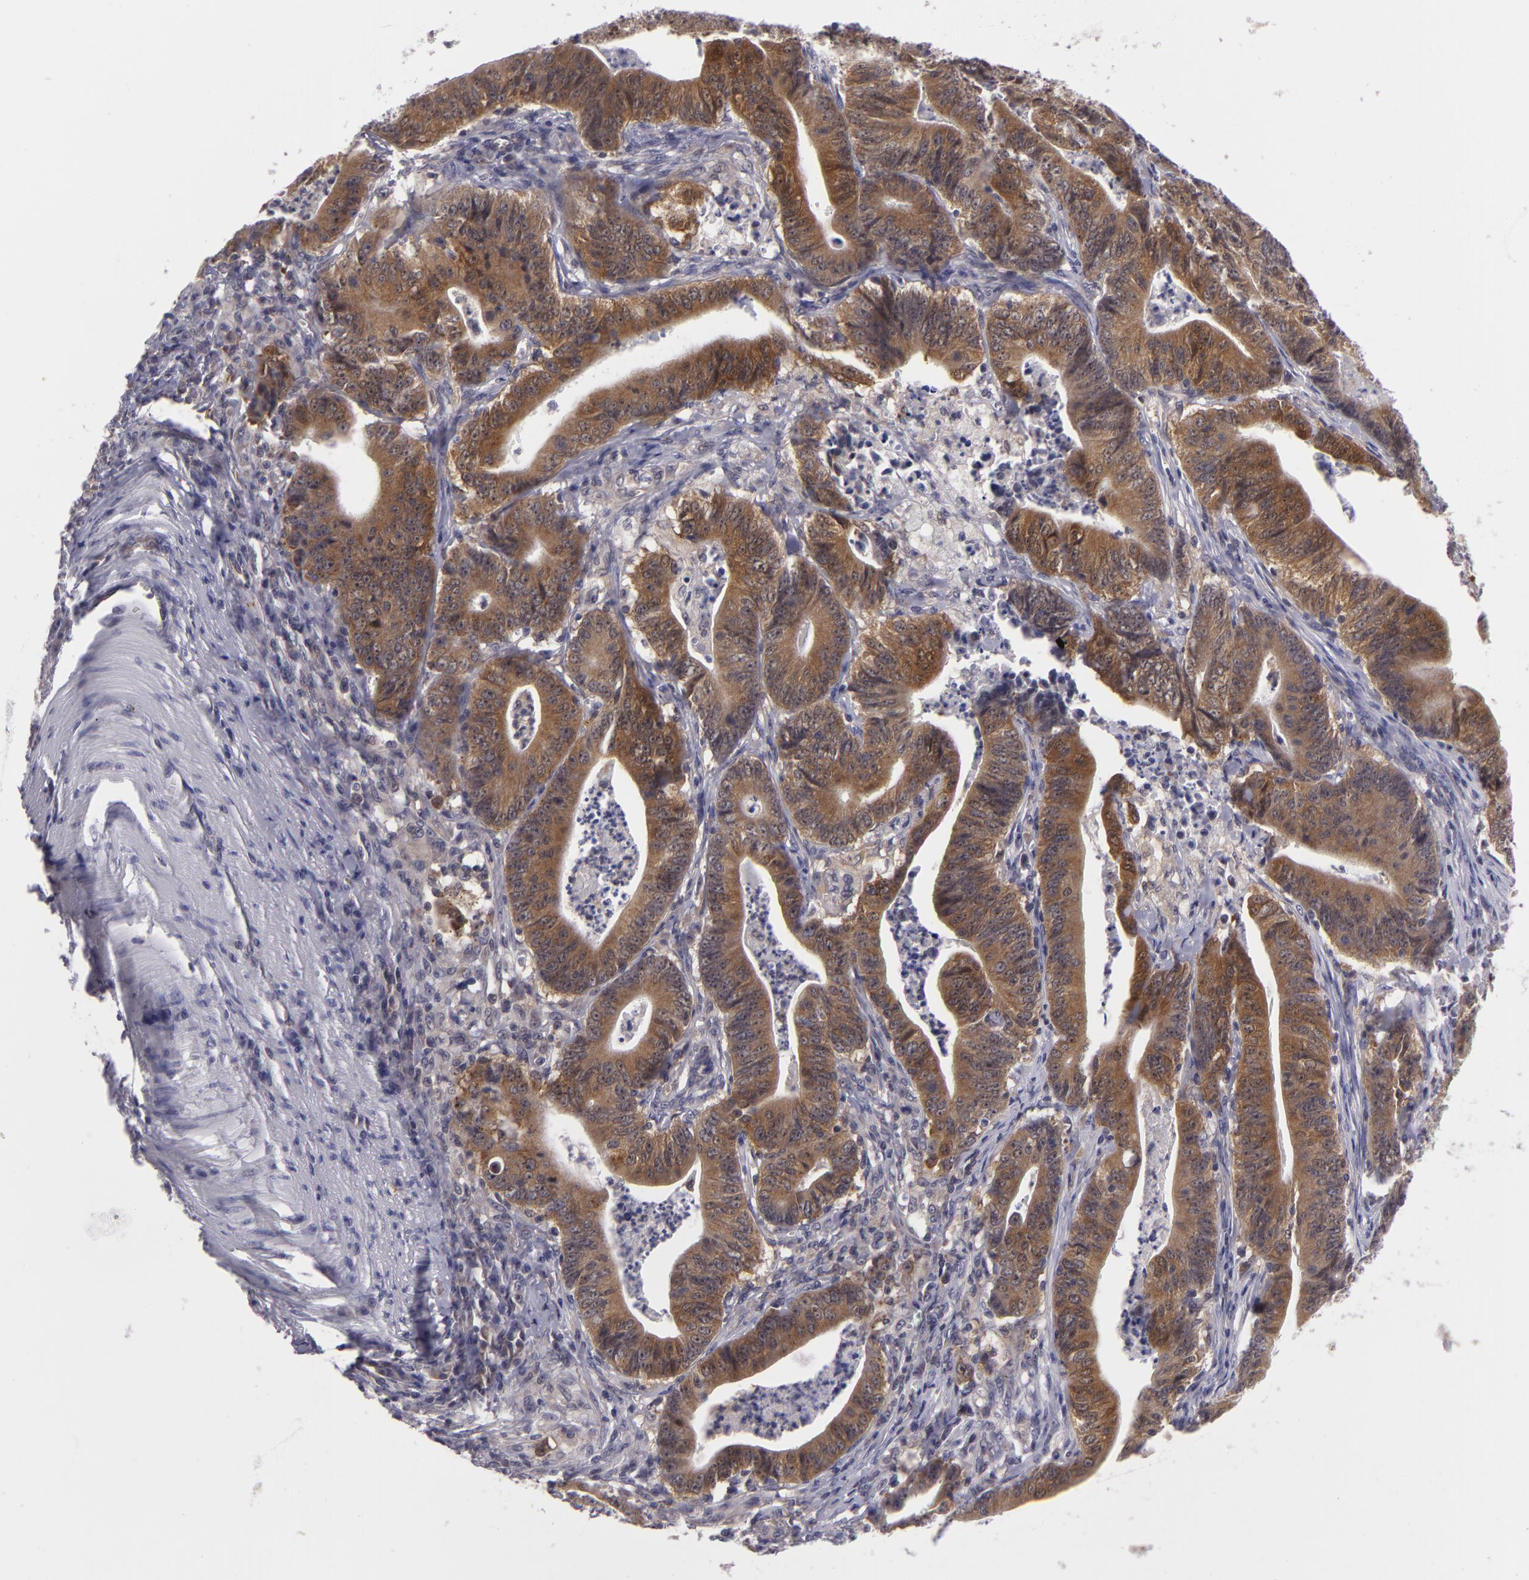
{"staining": {"intensity": "strong", "quantity": ">75%", "location": "cytoplasmic/membranous"}, "tissue": "stomach cancer", "cell_type": "Tumor cells", "image_type": "cancer", "snomed": [{"axis": "morphology", "description": "Adenocarcinoma, NOS"}, {"axis": "topography", "description": "Stomach, lower"}], "caption": "This is an image of immunohistochemistry staining of stomach cancer, which shows strong expression in the cytoplasmic/membranous of tumor cells.", "gene": "BCL10", "patient": {"sex": "female", "age": 86}}